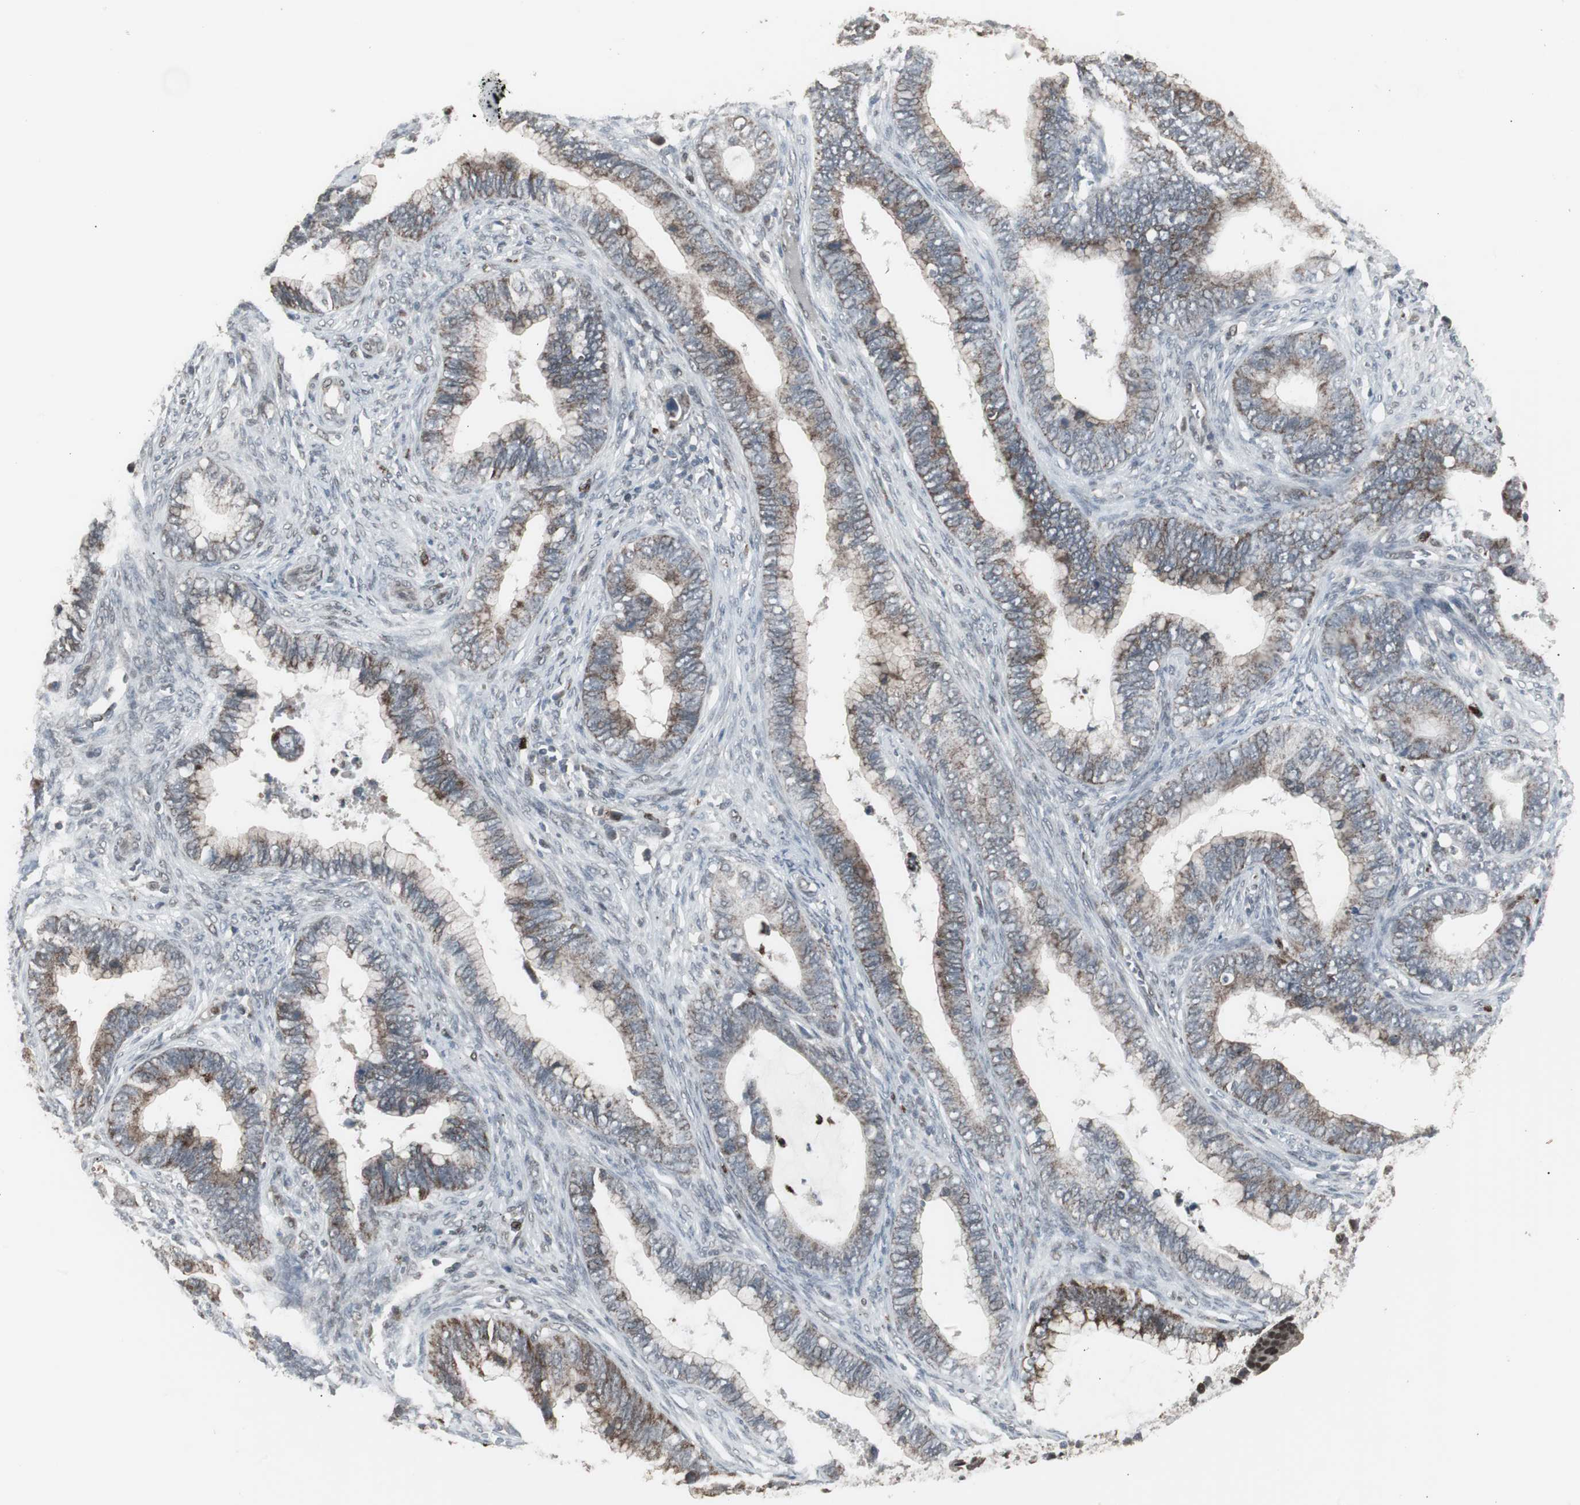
{"staining": {"intensity": "moderate", "quantity": "25%-75%", "location": "cytoplasmic/membranous"}, "tissue": "cervical cancer", "cell_type": "Tumor cells", "image_type": "cancer", "snomed": [{"axis": "morphology", "description": "Adenocarcinoma, NOS"}, {"axis": "topography", "description": "Cervix"}], "caption": "Protein expression analysis of adenocarcinoma (cervical) displays moderate cytoplasmic/membranous positivity in approximately 25%-75% of tumor cells. (DAB = brown stain, brightfield microscopy at high magnification).", "gene": "RXRA", "patient": {"sex": "female", "age": 44}}